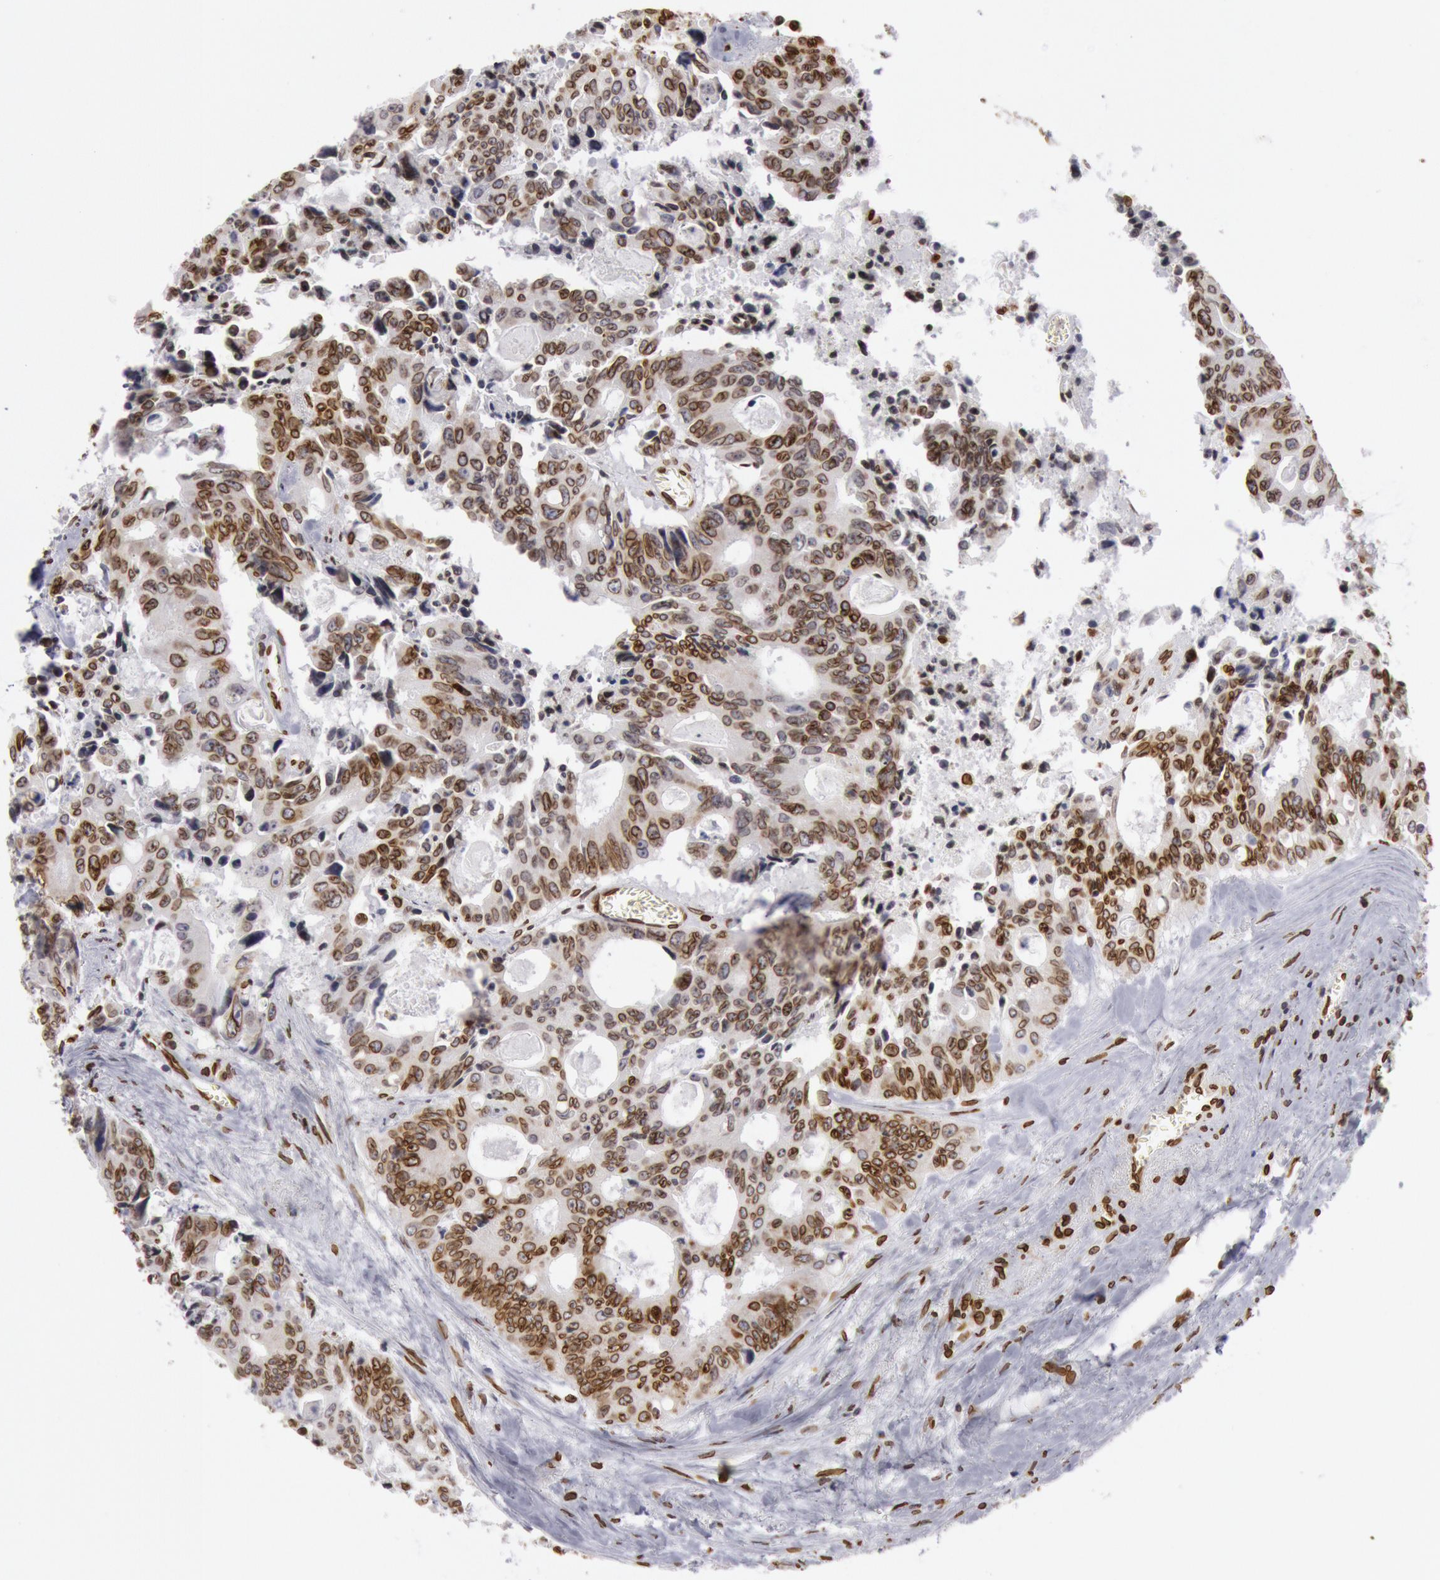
{"staining": {"intensity": "strong", "quantity": ">75%", "location": "nuclear"}, "tissue": "colorectal cancer", "cell_type": "Tumor cells", "image_type": "cancer", "snomed": [{"axis": "morphology", "description": "Adenocarcinoma, NOS"}, {"axis": "topography", "description": "Rectum"}], "caption": "Protein expression analysis of human adenocarcinoma (colorectal) reveals strong nuclear staining in about >75% of tumor cells. (DAB IHC with brightfield microscopy, high magnification).", "gene": "SUN2", "patient": {"sex": "male", "age": 76}}